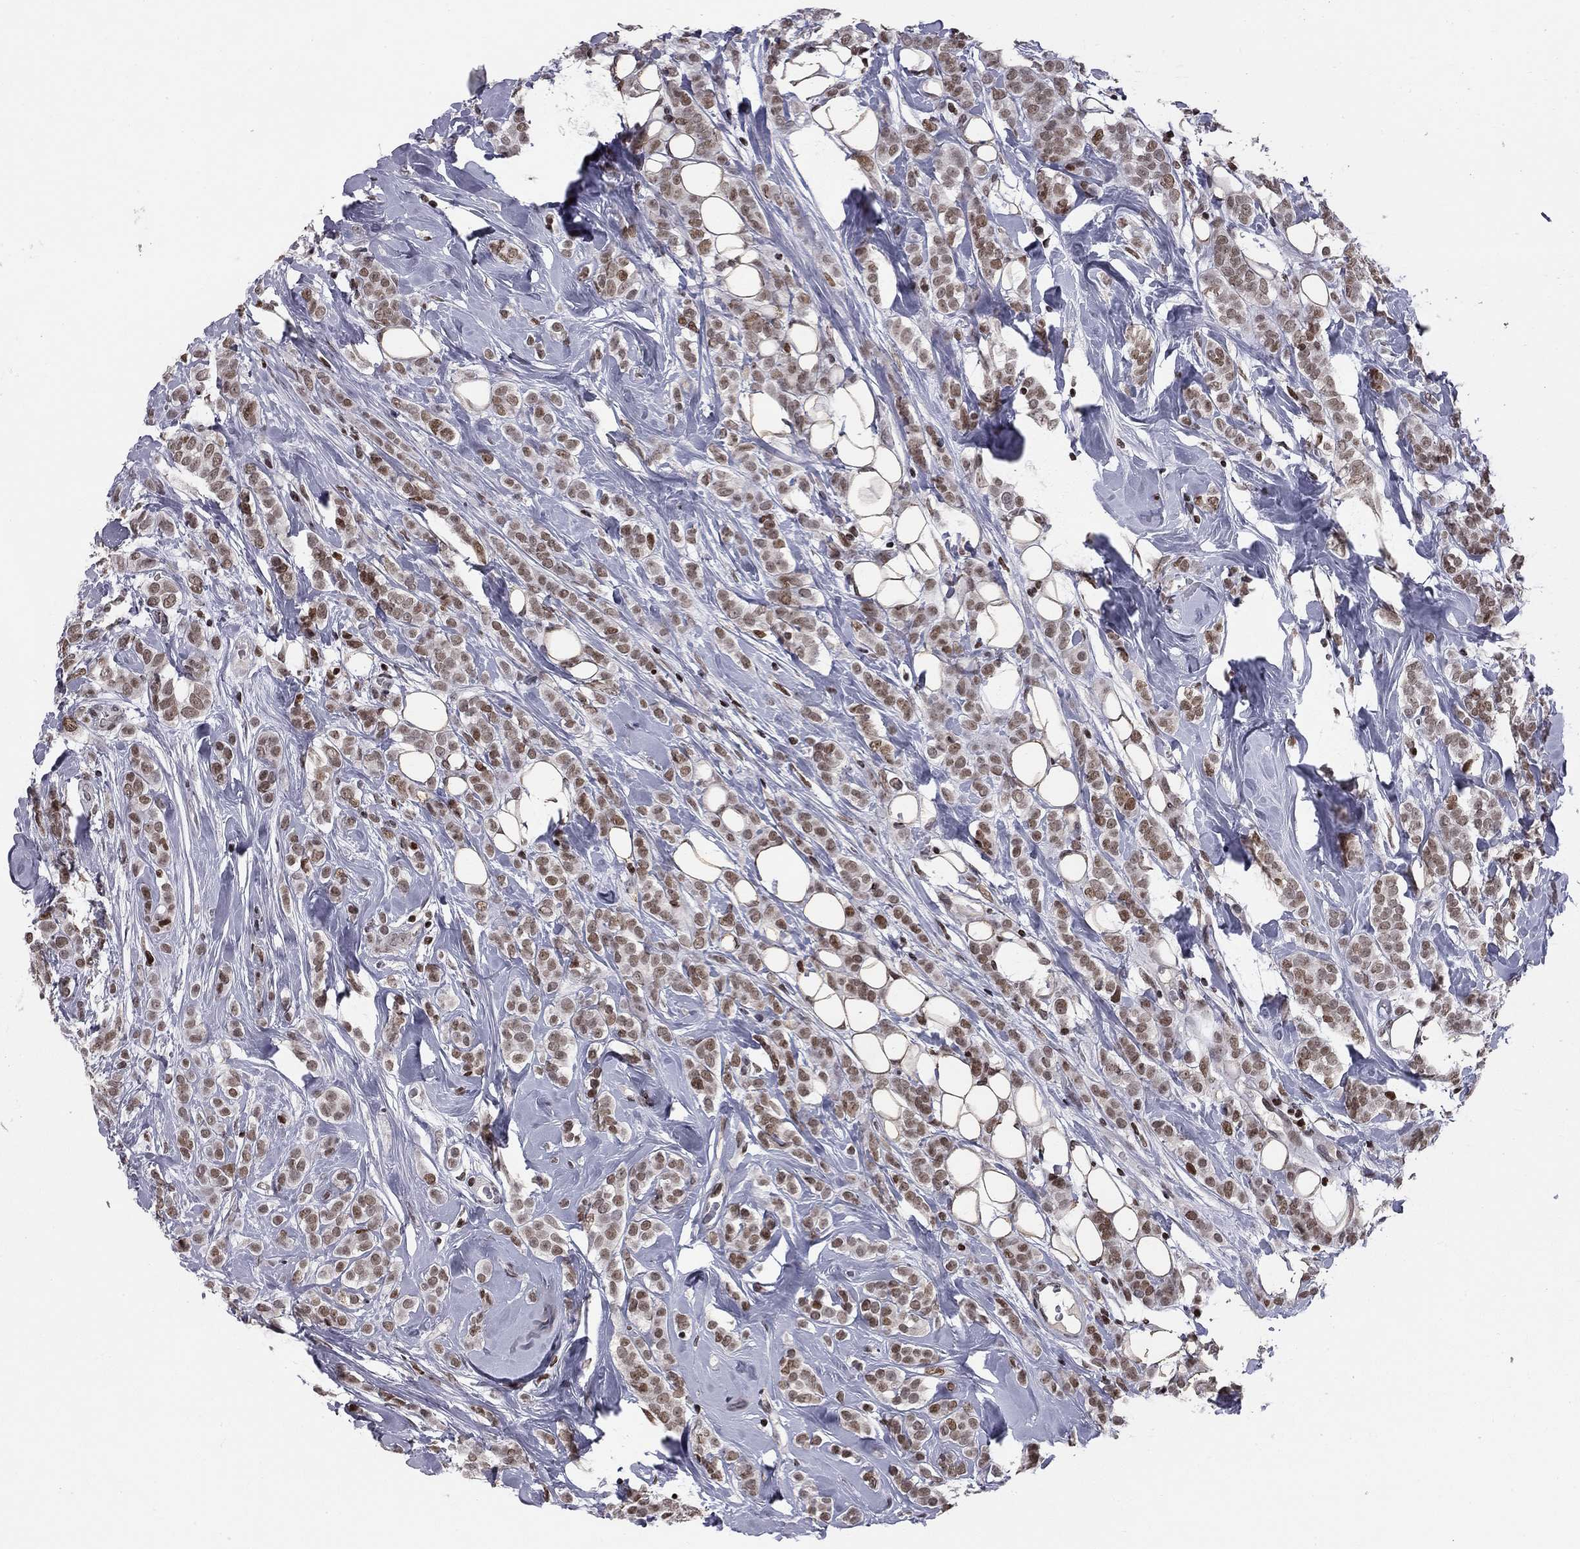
{"staining": {"intensity": "moderate", "quantity": ">75%", "location": "nuclear"}, "tissue": "breast cancer", "cell_type": "Tumor cells", "image_type": "cancer", "snomed": [{"axis": "morphology", "description": "Lobular carcinoma"}, {"axis": "topography", "description": "Breast"}], "caption": "Protein analysis of breast lobular carcinoma tissue reveals moderate nuclear staining in approximately >75% of tumor cells.", "gene": "RNASEH2C", "patient": {"sex": "female", "age": 49}}